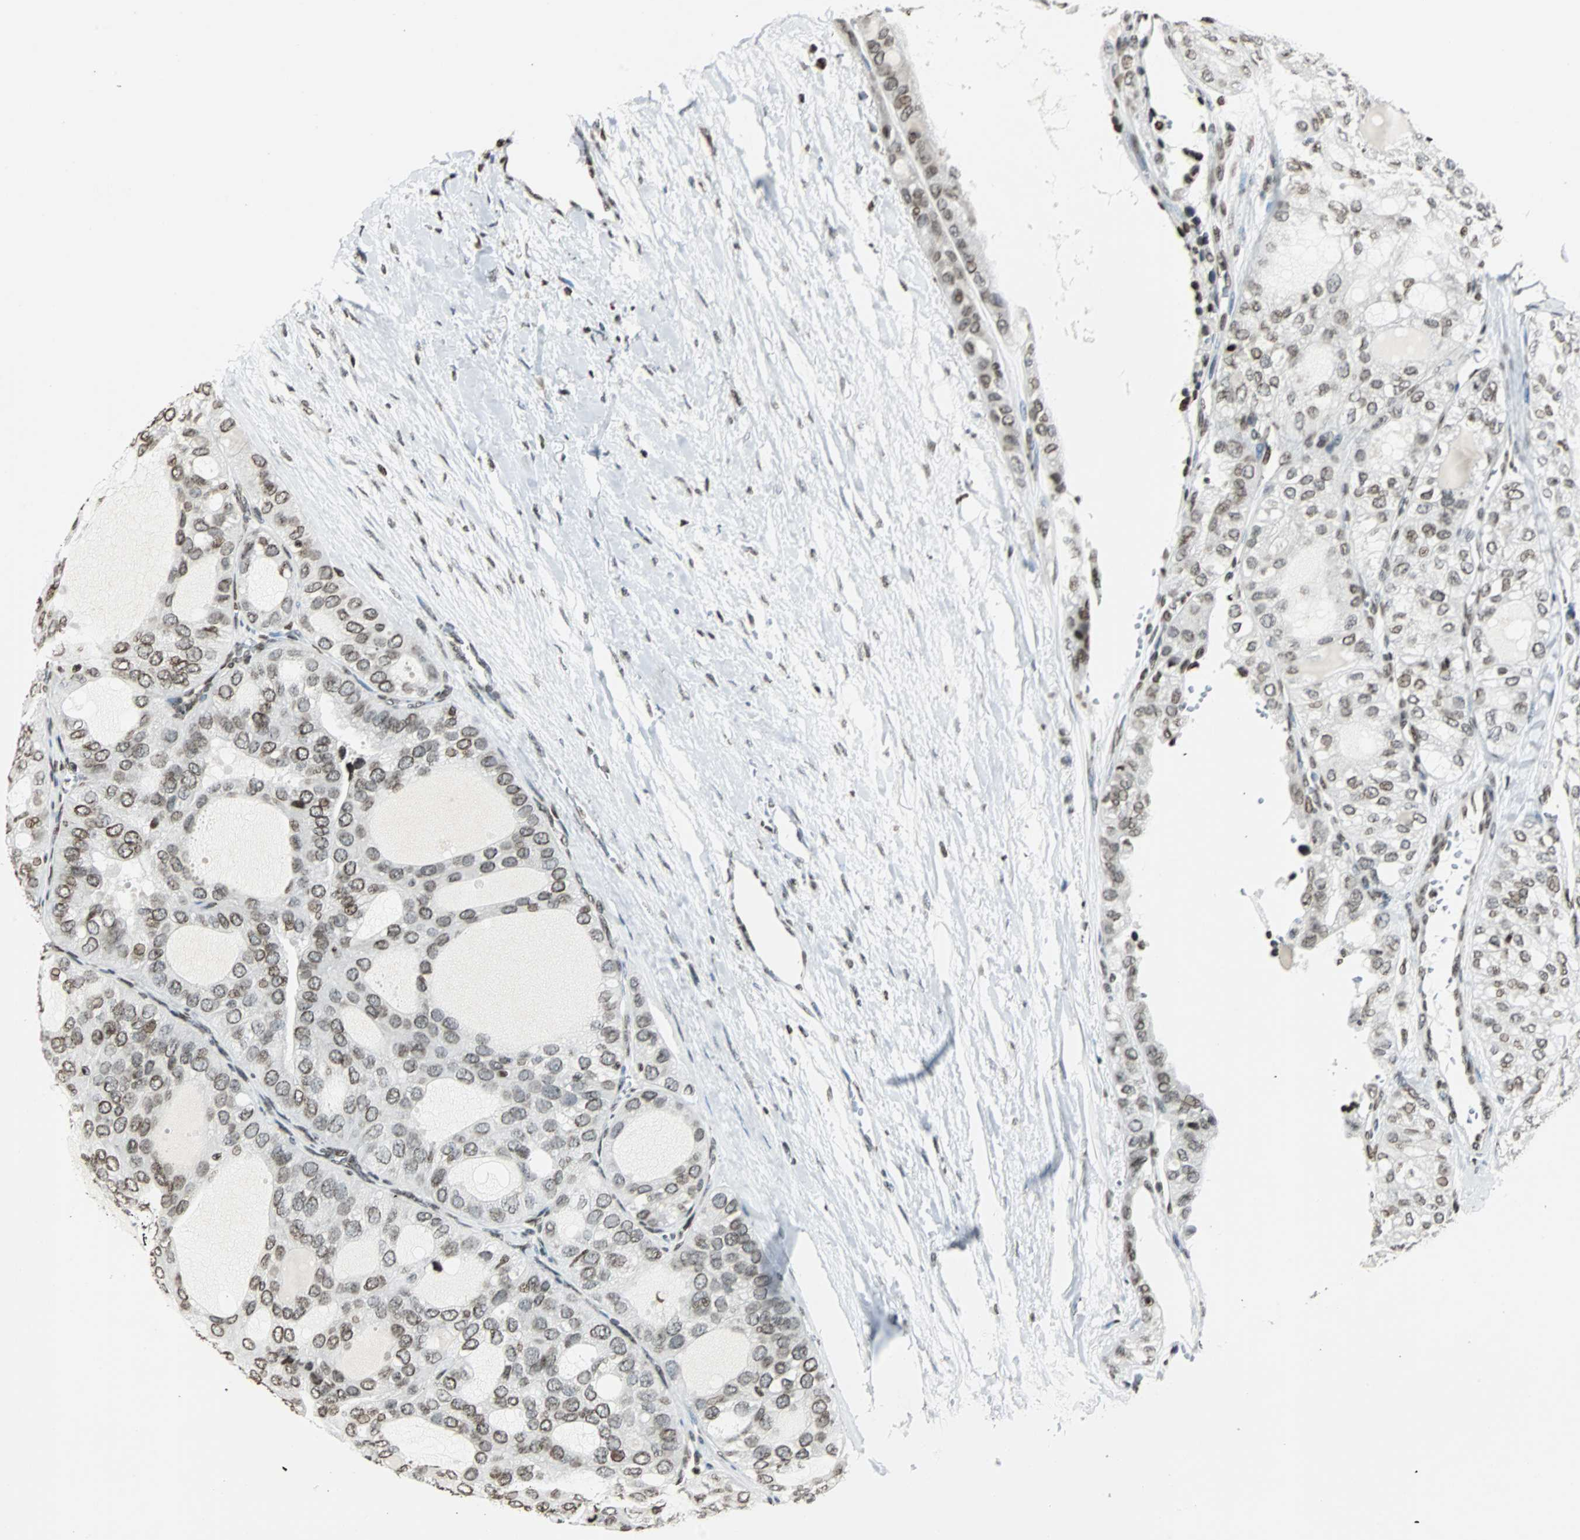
{"staining": {"intensity": "weak", "quantity": ">75%", "location": "nuclear"}, "tissue": "thyroid cancer", "cell_type": "Tumor cells", "image_type": "cancer", "snomed": [{"axis": "morphology", "description": "Follicular adenoma carcinoma, NOS"}, {"axis": "topography", "description": "Thyroid gland"}], "caption": "Human follicular adenoma carcinoma (thyroid) stained with a protein marker exhibits weak staining in tumor cells.", "gene": "PAXIP1", "patient": {"sex": "male", "age": 75}}